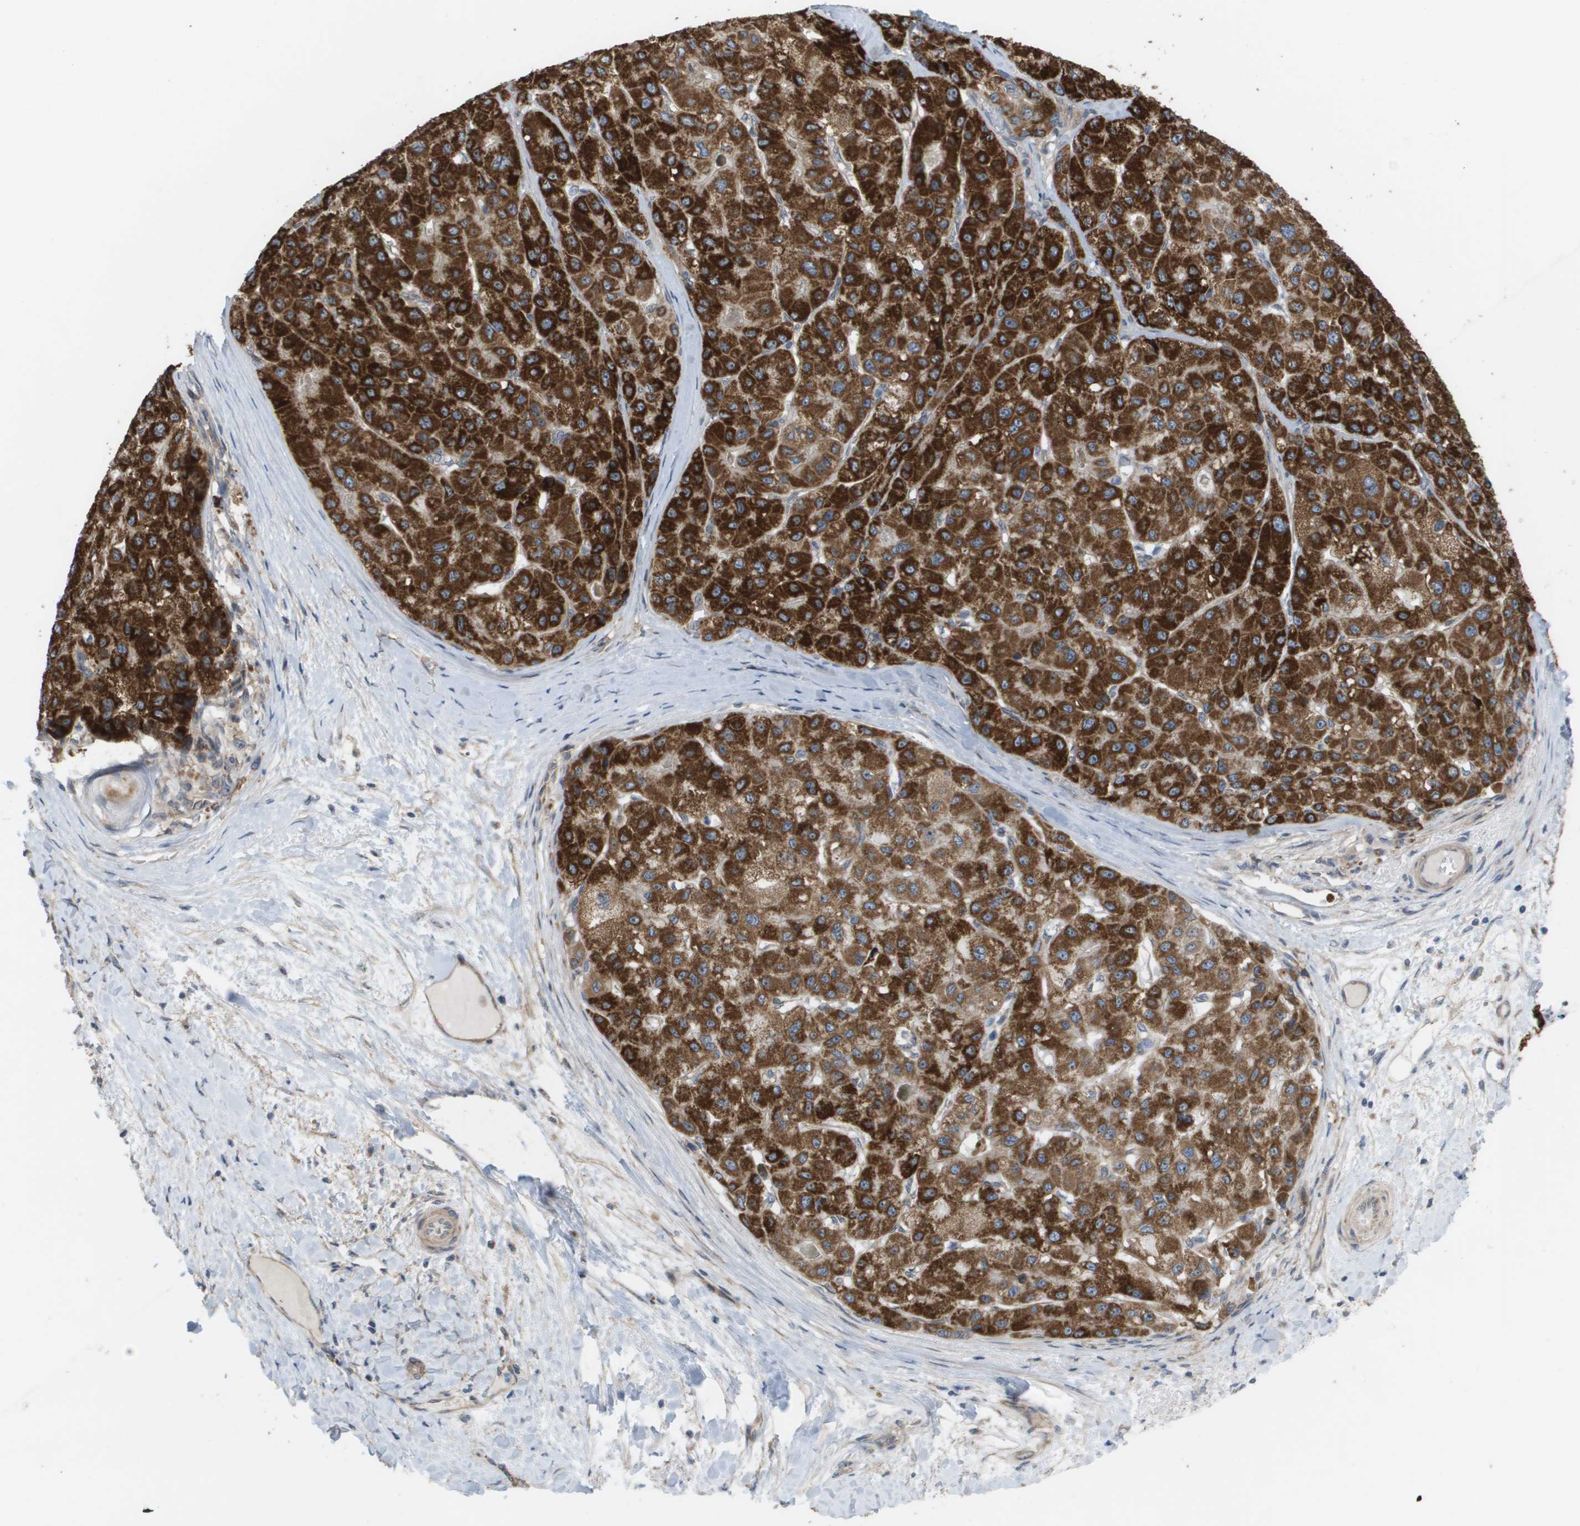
{"staining": {"intensity": "strong", "quantity": ">75%", "location": "cytoplasmic/membranous"}, "tissue": "liver cancer", "cell_type": "Tumor cells", "image_type": "cancer", "snomed": [{"axis": "morphology", "description": "Carcinoma, Hepatocellular, NOS"}, {"axis": "topography", "description": "Liver"}], "caption": "Protein analysis of liver cancer (hepatocellular carcinoma) tissue reveals strong cytoplasmic/membranous expression in approximately >75% of tumor cells.", "gene": "MTARC2", "patient": {"sex": "male", "age": 80}}